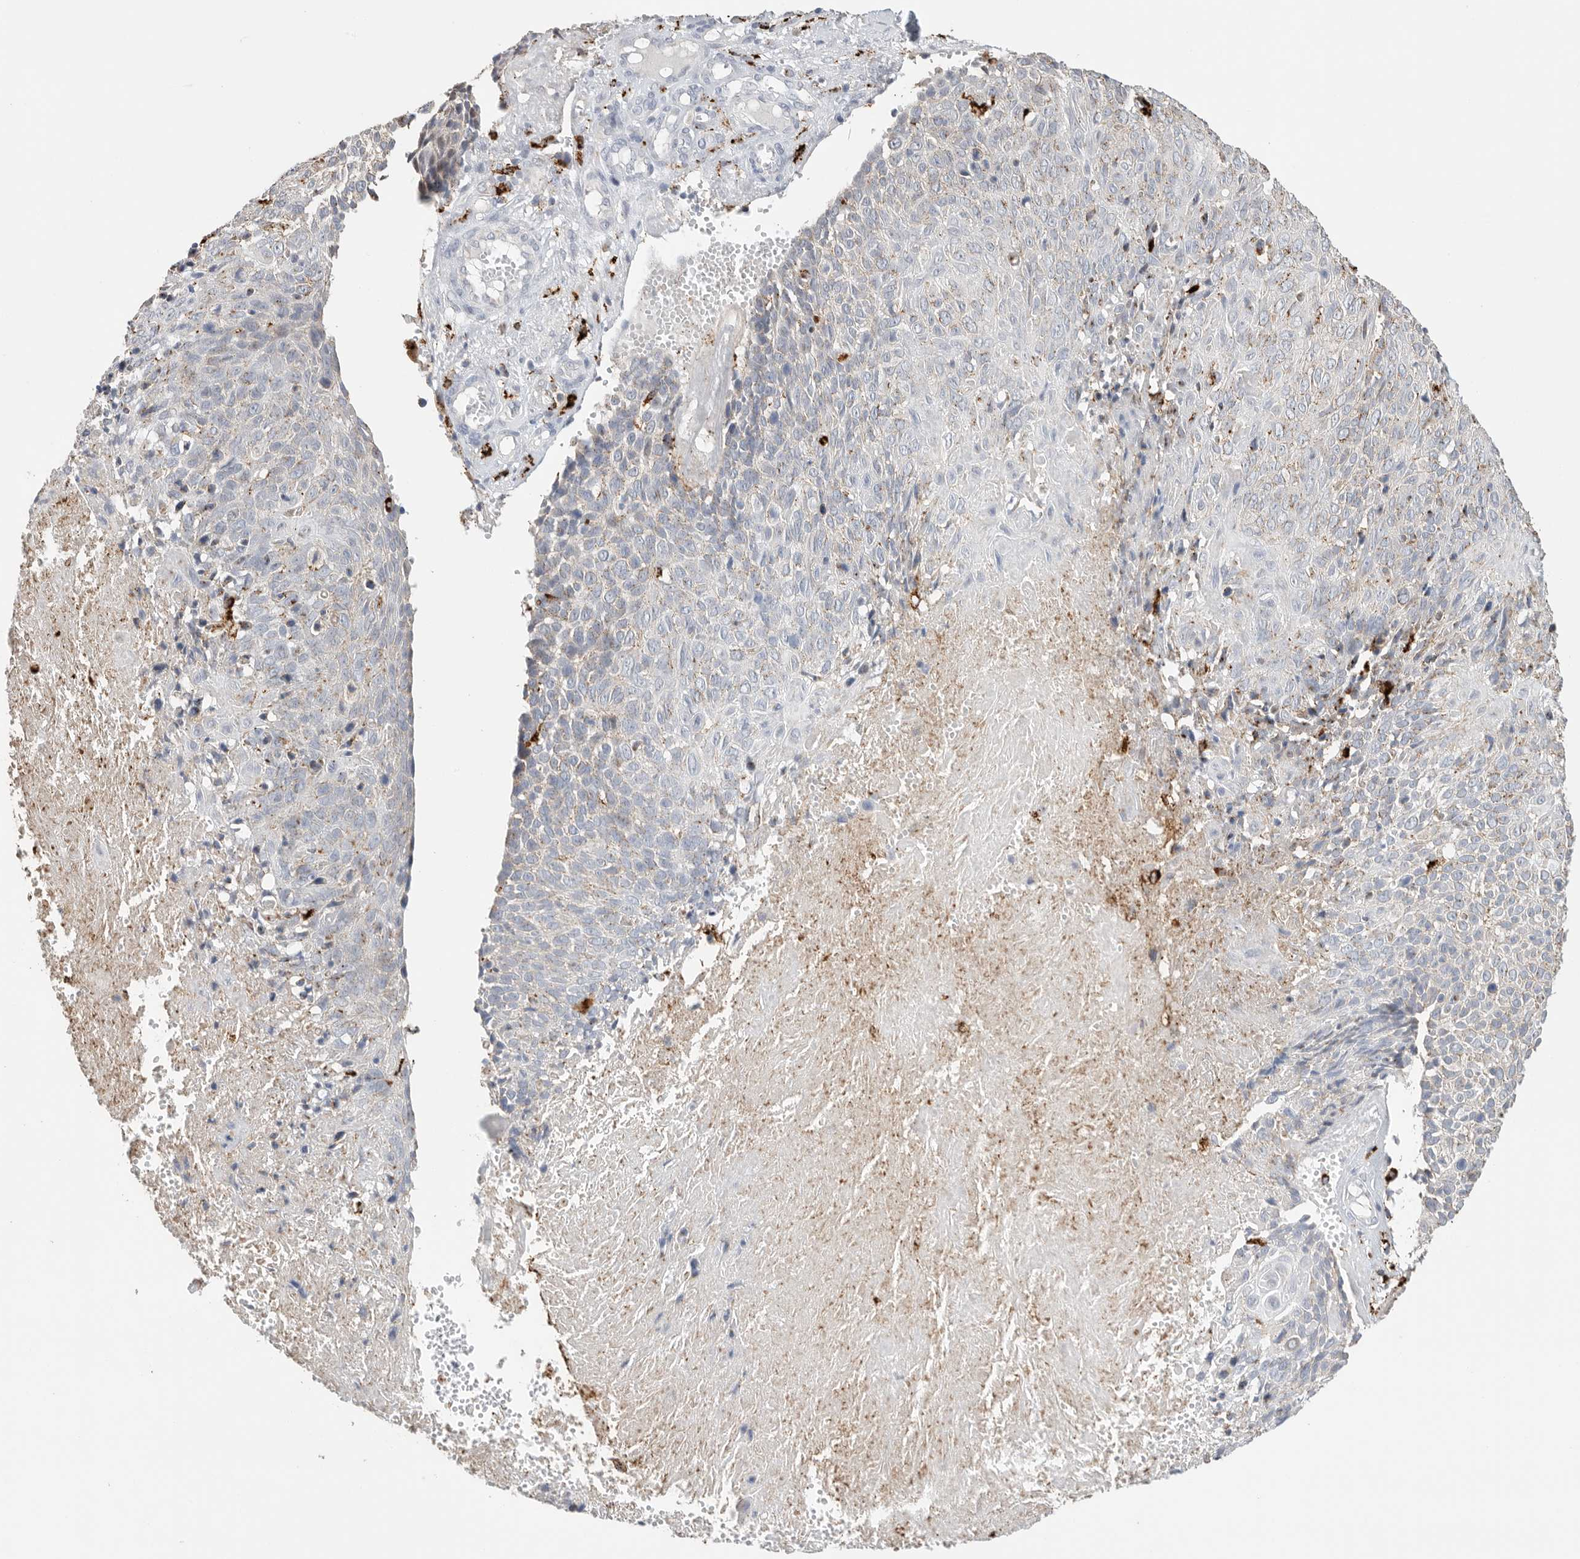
{"staining": {"intensity": "moderate", "quantity": "<25%", "location": "cytoplasmic/membranous"}, "tissue": "cervical cancer", "cell_type": "Tumor cells", "image_type": "cancer", "snomed": [{"axis": "morphology", "description": "Squamous cell carcinoma, NOS"}, {"axis": "topography", "description": "Cervix"}], "caption": "DAB (3,3'-diaminobenzidine) immunohistochemical staining of human cervical cancer (squamous cell carcinoma) demonstrates moderate cytoplasmic/membranous protein staining in about <25% of tumor cells.", "gene": "GGH", "patient": {"sex": "female", "age": 74}}